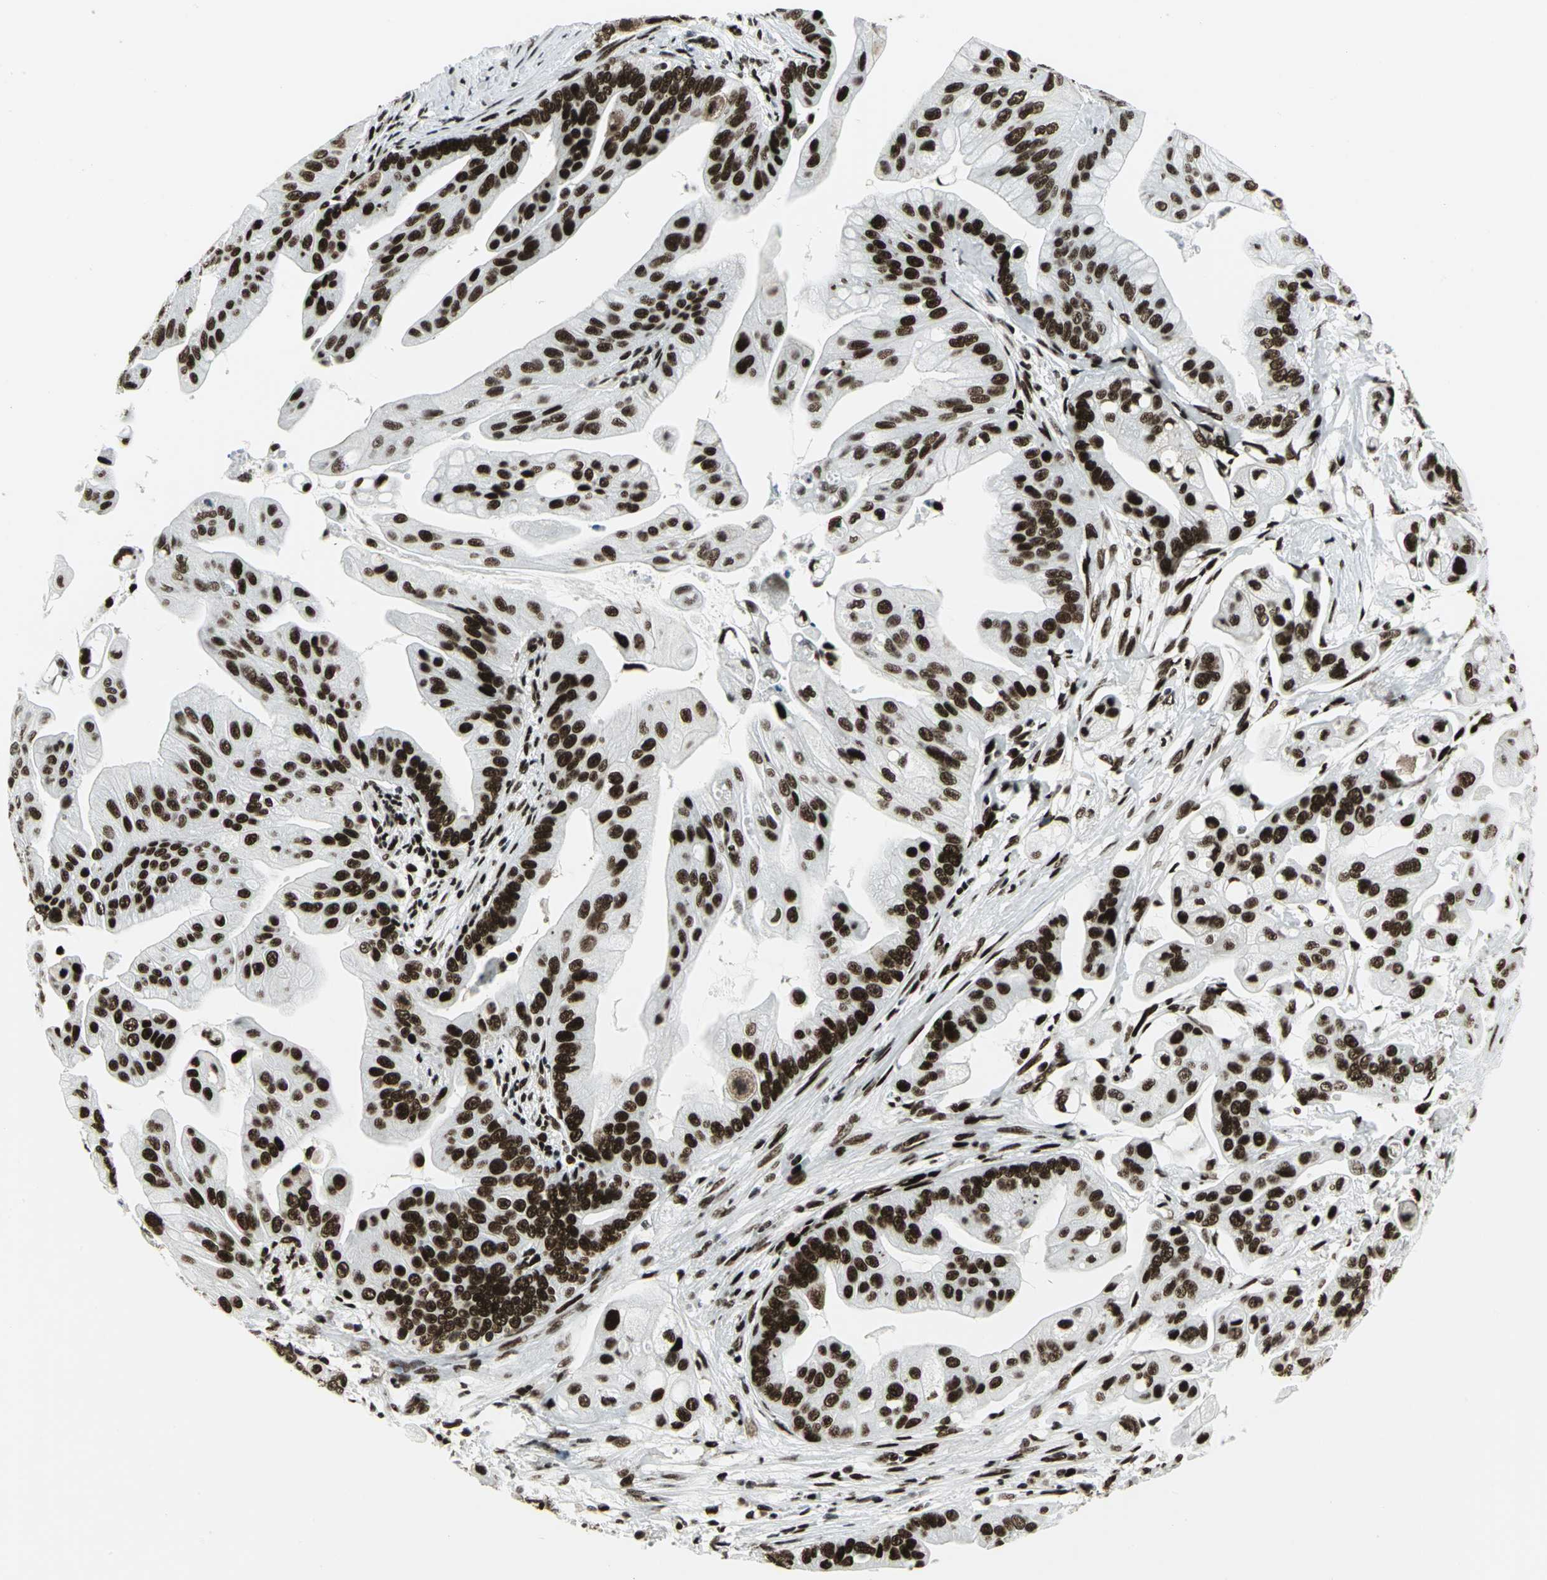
{"staining": {"intensity": "strong", "quantity": ">75%", "location": "nuclear"}, "tissue": "pancreatic cancer", "cell_type": "Tumor cells", "image_type": "cancer", "snomed": [{"axis": "morphology", "description": "Adenocarcinoma, NOS"}, {"axis": "topography", "description": "Pancreas"}], "caption": "Human adenocarcinoma (pancreatic) stained with a protein marker demonstrates strong staining in tumor cells.", "gene": "SMARCA4", "patient": {"sex": "female", "age": 75}}